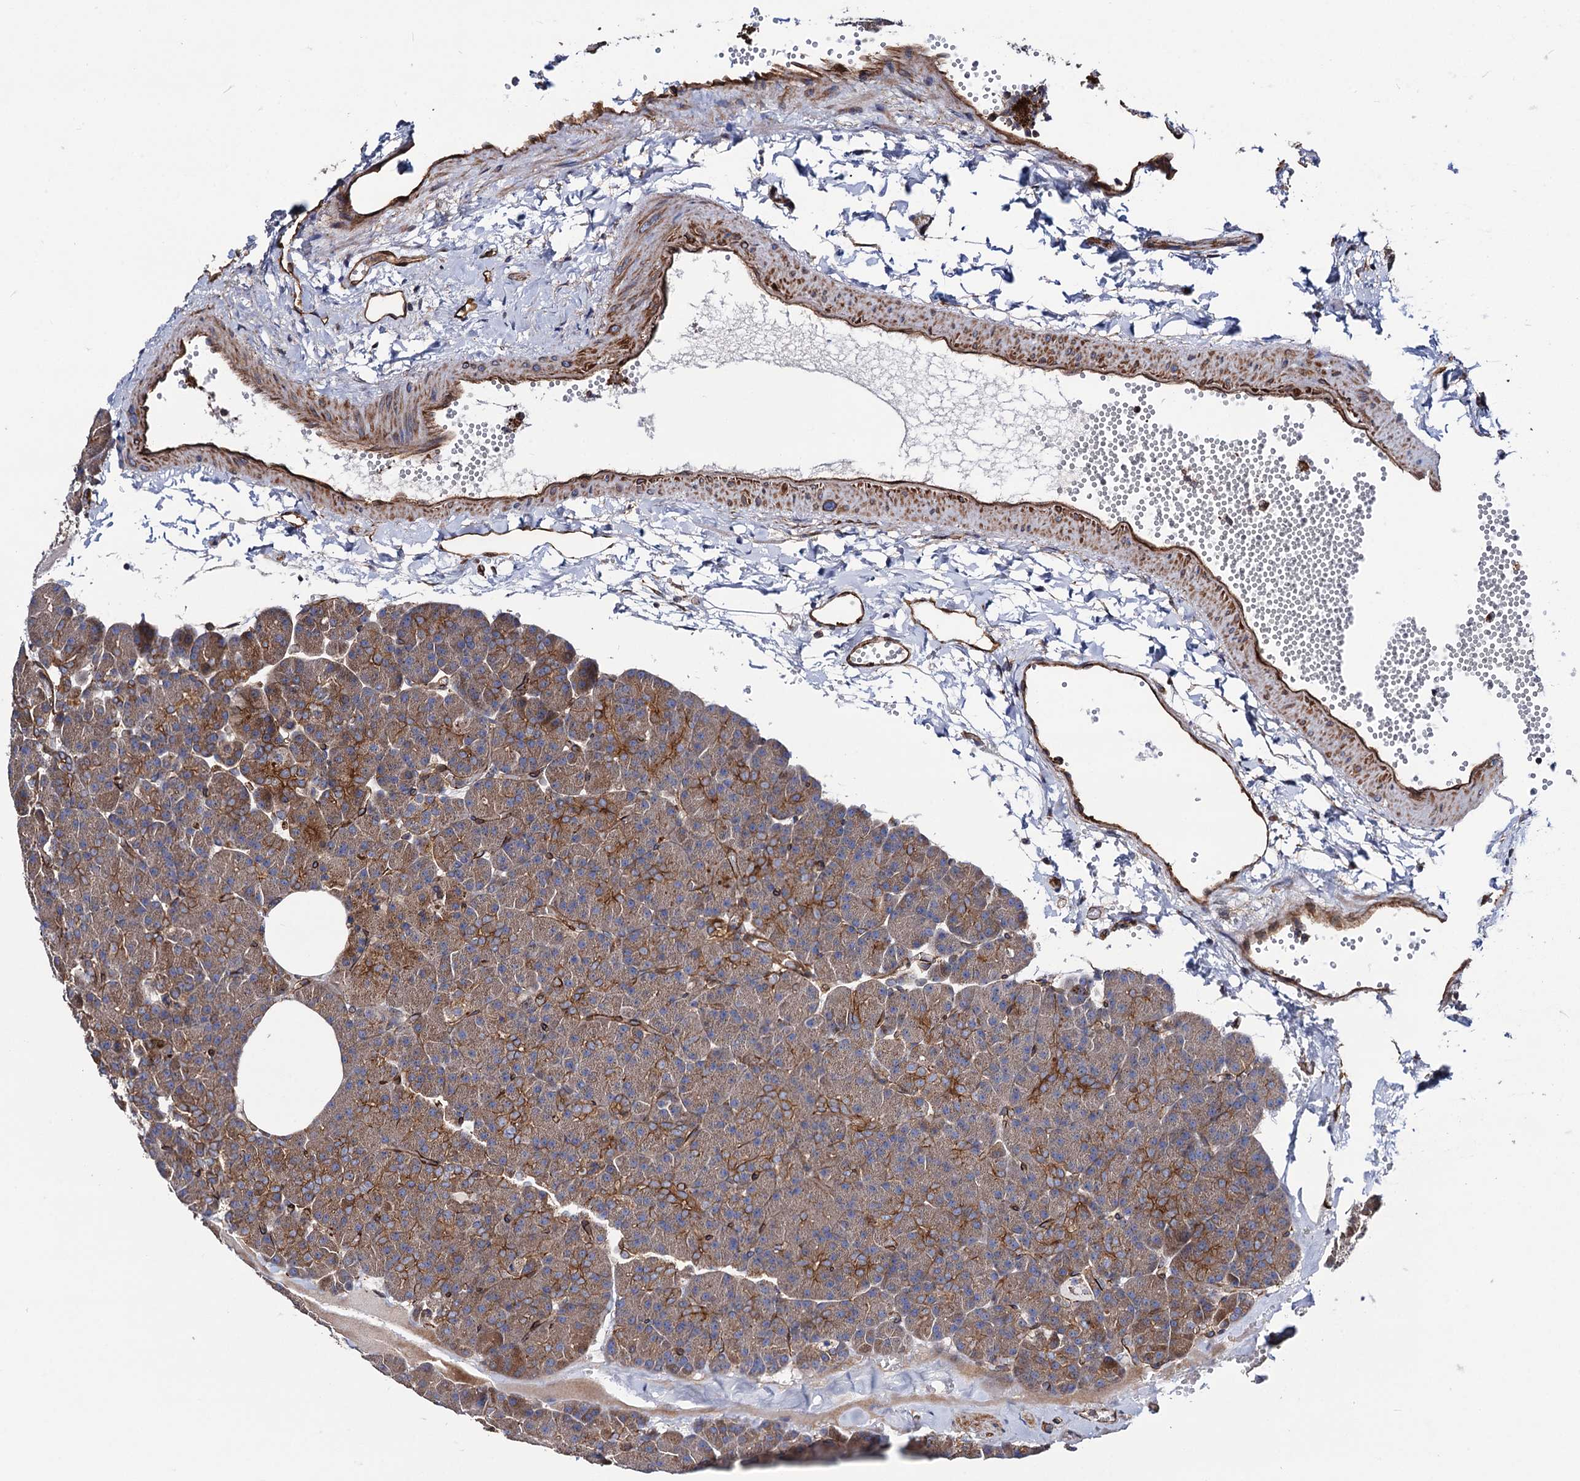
{"staining": {"intensity": "moderate", "quantity": "25%-75%", "location": "cytoplasmic/membranous"}, "tissue": "pancreas", "cell_type": "Exocrine glandular cells", "image_type": "normal", "snomed": [{"axis": "morphology", "description": "Normal tissue, NOS"}, {"axis": "morphology", "description": "Carcinoid, malignant, NOS"}, {"axis": "topography", "description": "Pancreas"}], "caption": "Human pancreas stained for a protein (brown) reveals moderate cytoplasmic/membranous positive positivity in about 25%-75% of exocrine glandular cells.", "gene": "CIP2A", "patient": {"sex": "female", "age": 35}}